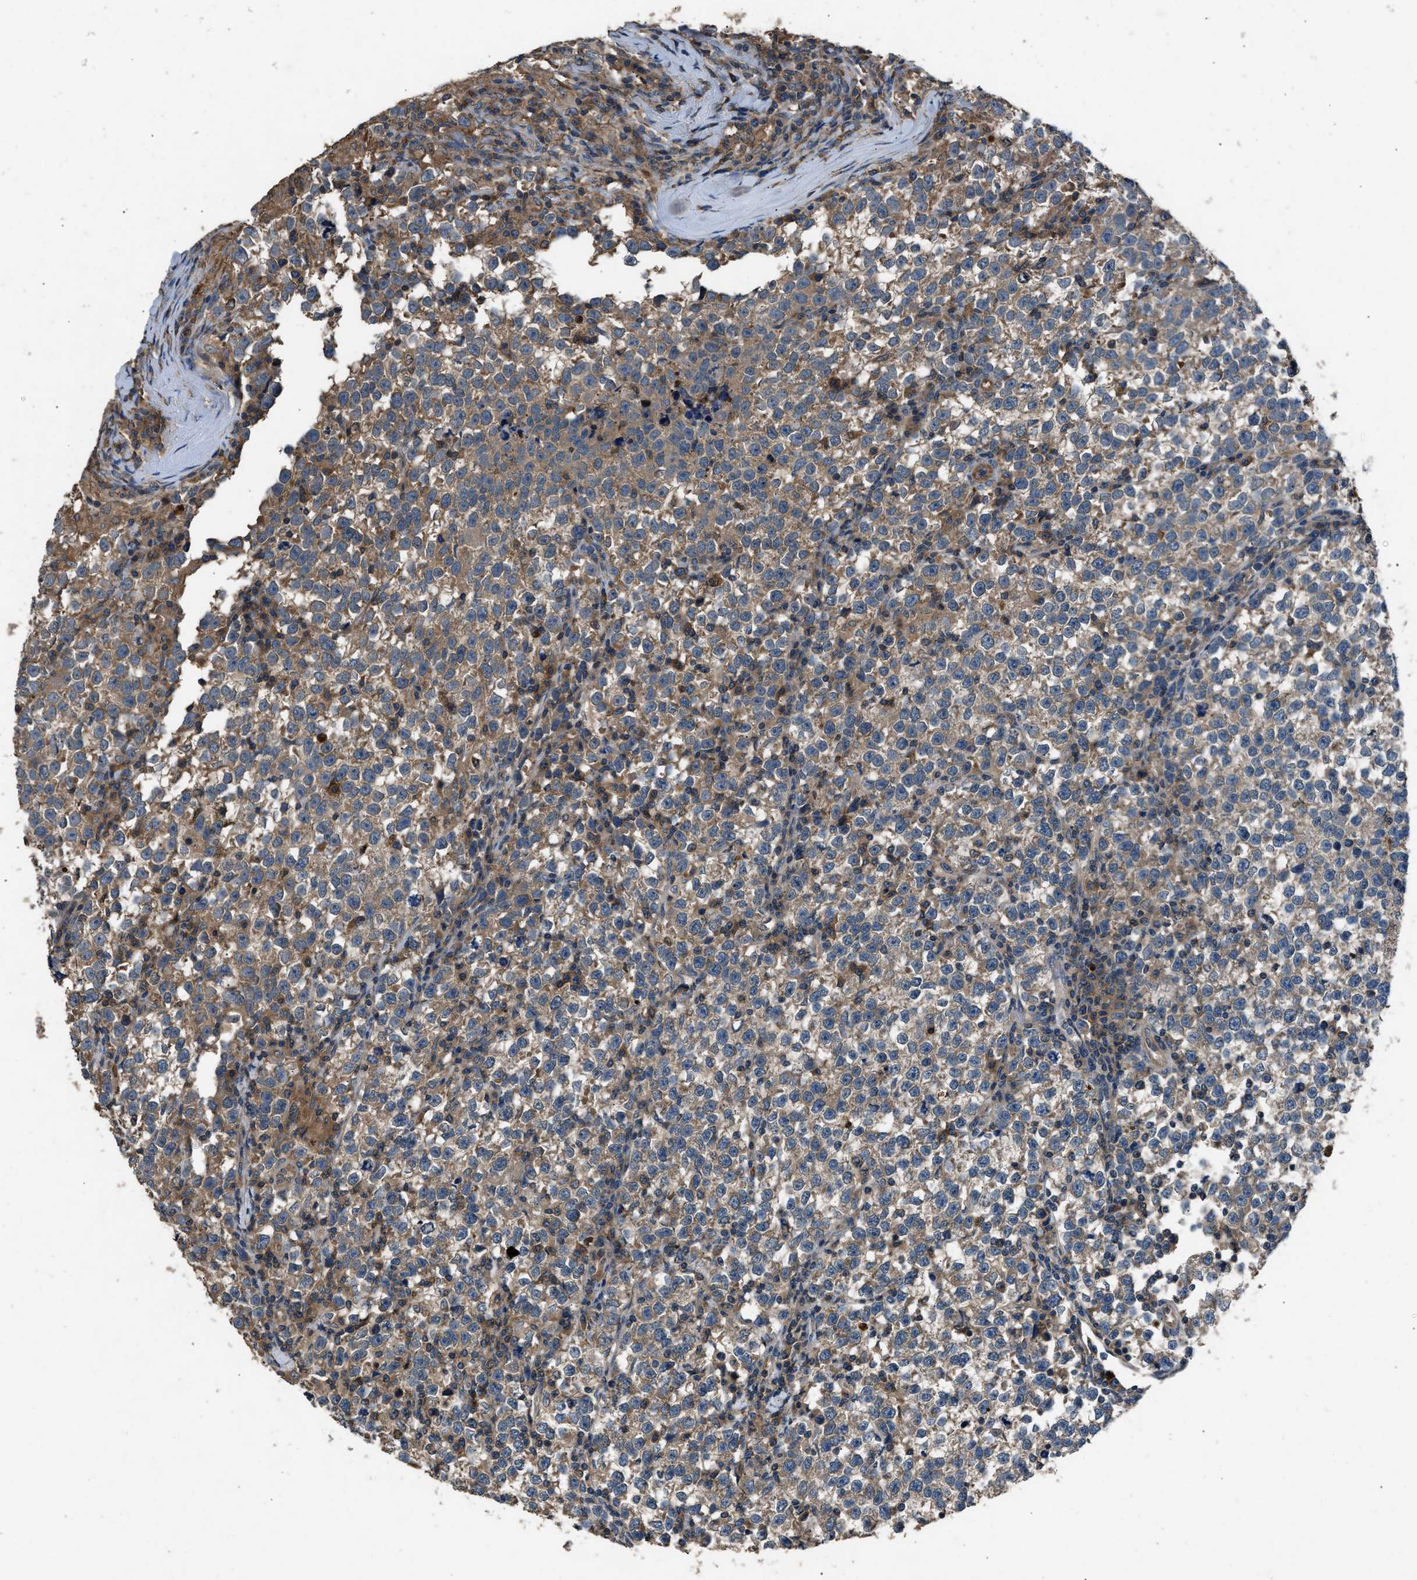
{"staining": {"intensity": "moderate", "quantity": ">75%", "location": "cytoplasmic/membranous"}, "tissue": "testis cancer", "cell_type": "Tumor cells", "image_type": "cancer", "snomed": [{"axis": "morphology", "description": "Normal tissue, NOS"}, {"axis": "morphology", "description": "Seminoma, NOS"}, {"axis": "topography", "description": "Testis"}], "caption": "An immunohistochemistry micrograph of tumor tissue is shown. Protein staining in brown highlights moderate cytoplasmic/membranous positivity in testis cancer (seminoma) within tumor cells. The staining was performed using DAB, with brown indicating positive protein expression. Nuclei are stained blue with hematoxylin.", "gene": "PPID", "patient": {"sex": "male", "age": 43}}